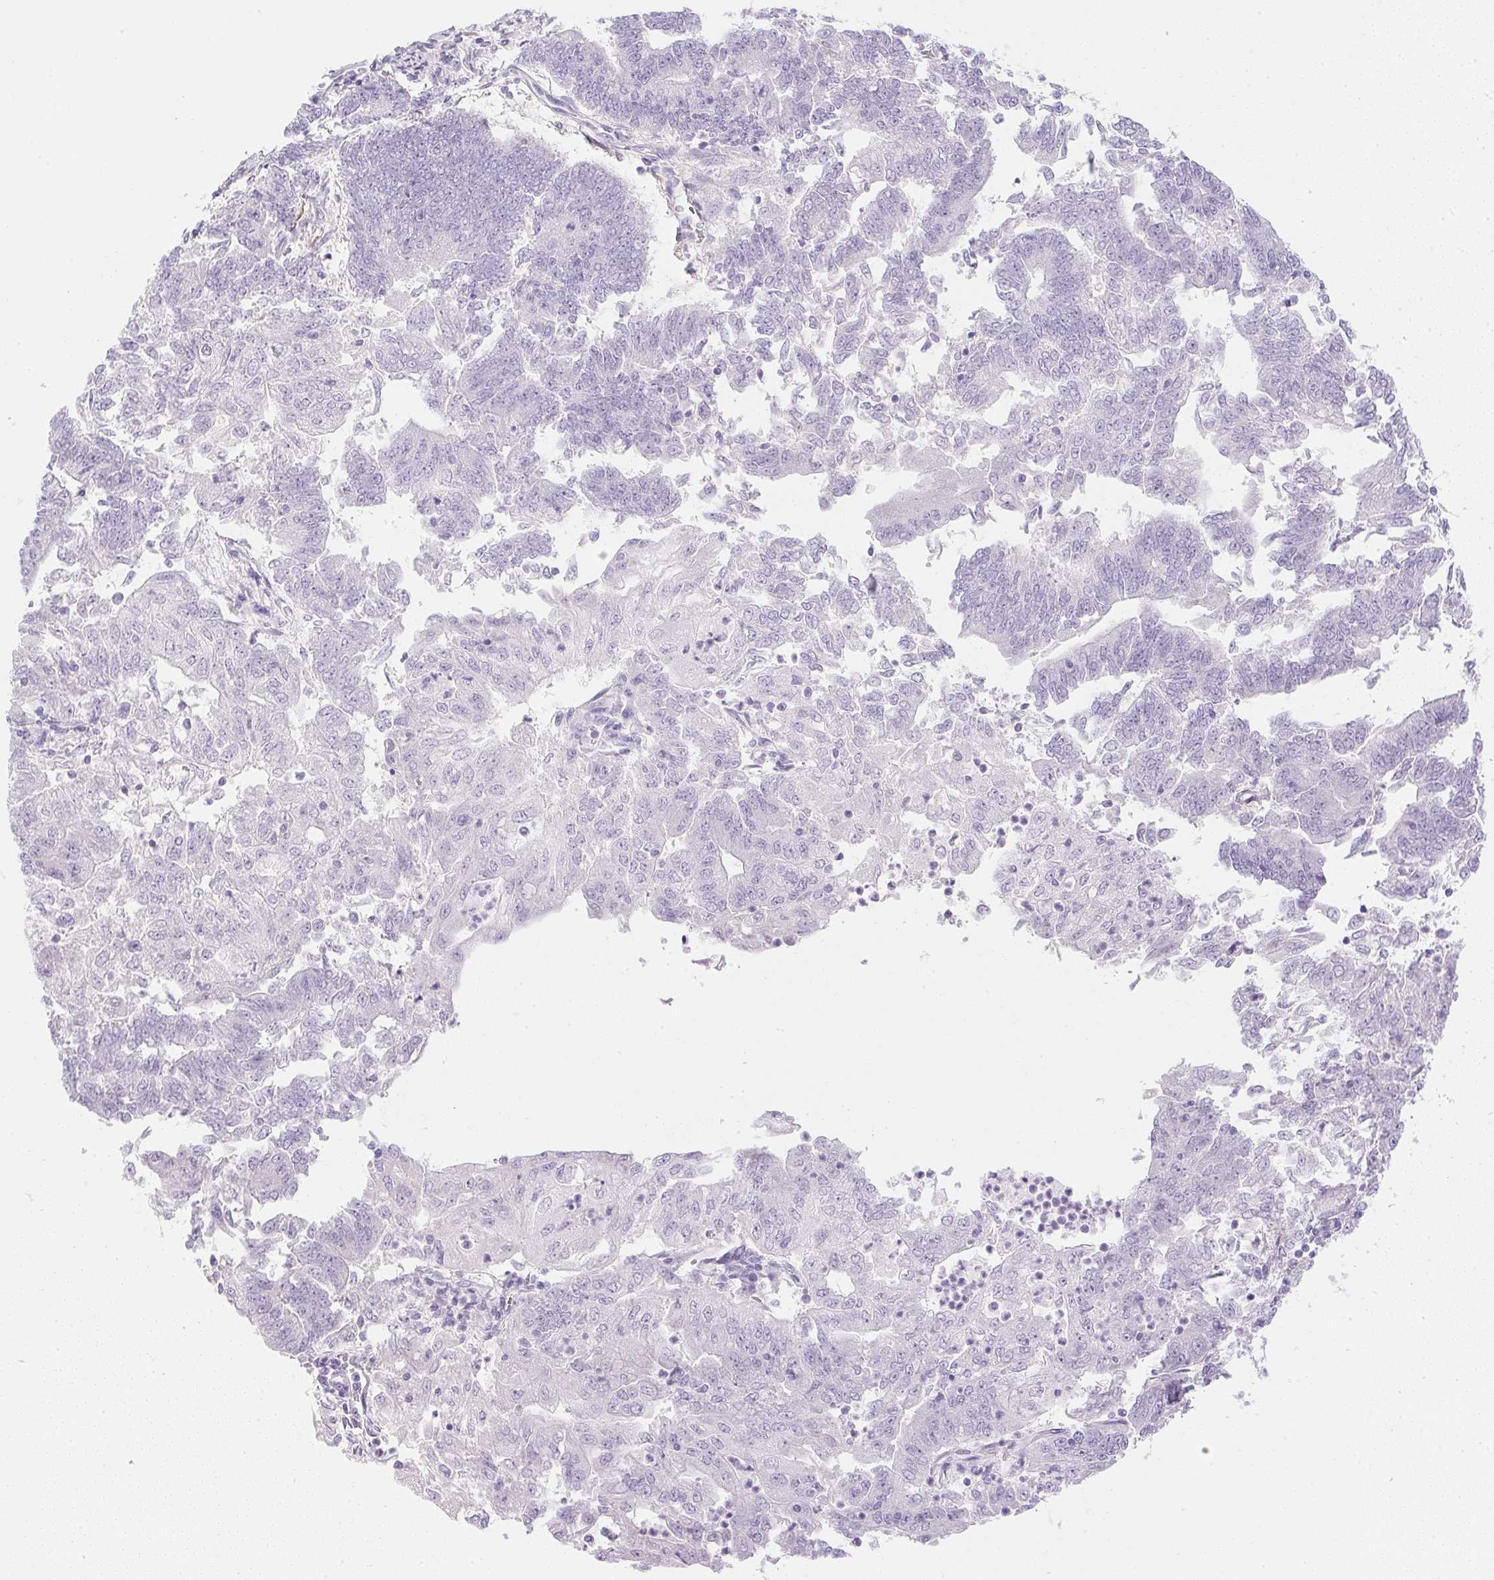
{"staining": {"intensity": "negative", "quantity": "none", "location": "none"}, "tissue": "endometrial cancer", "cell_type": "Tumor cells", "image_type": "cancer", "snomed": [{"axis": "morphology", "description": "Adenocarcinoma, NOS"}, {"axis": "topography", "description": "Endometrium"}], "caption": "Immunohistochemical staining of human endometrial cancer (adenocarcinoma) shows no significant staining in tumor cells. The staining was performed using DAB to visualize the protein expression in brown, while the nuclei were stained in blue with hematoxylin (Magnification: 20x).", "gene": "CTRL", "patient": {"sex": "female", "age": 70}}